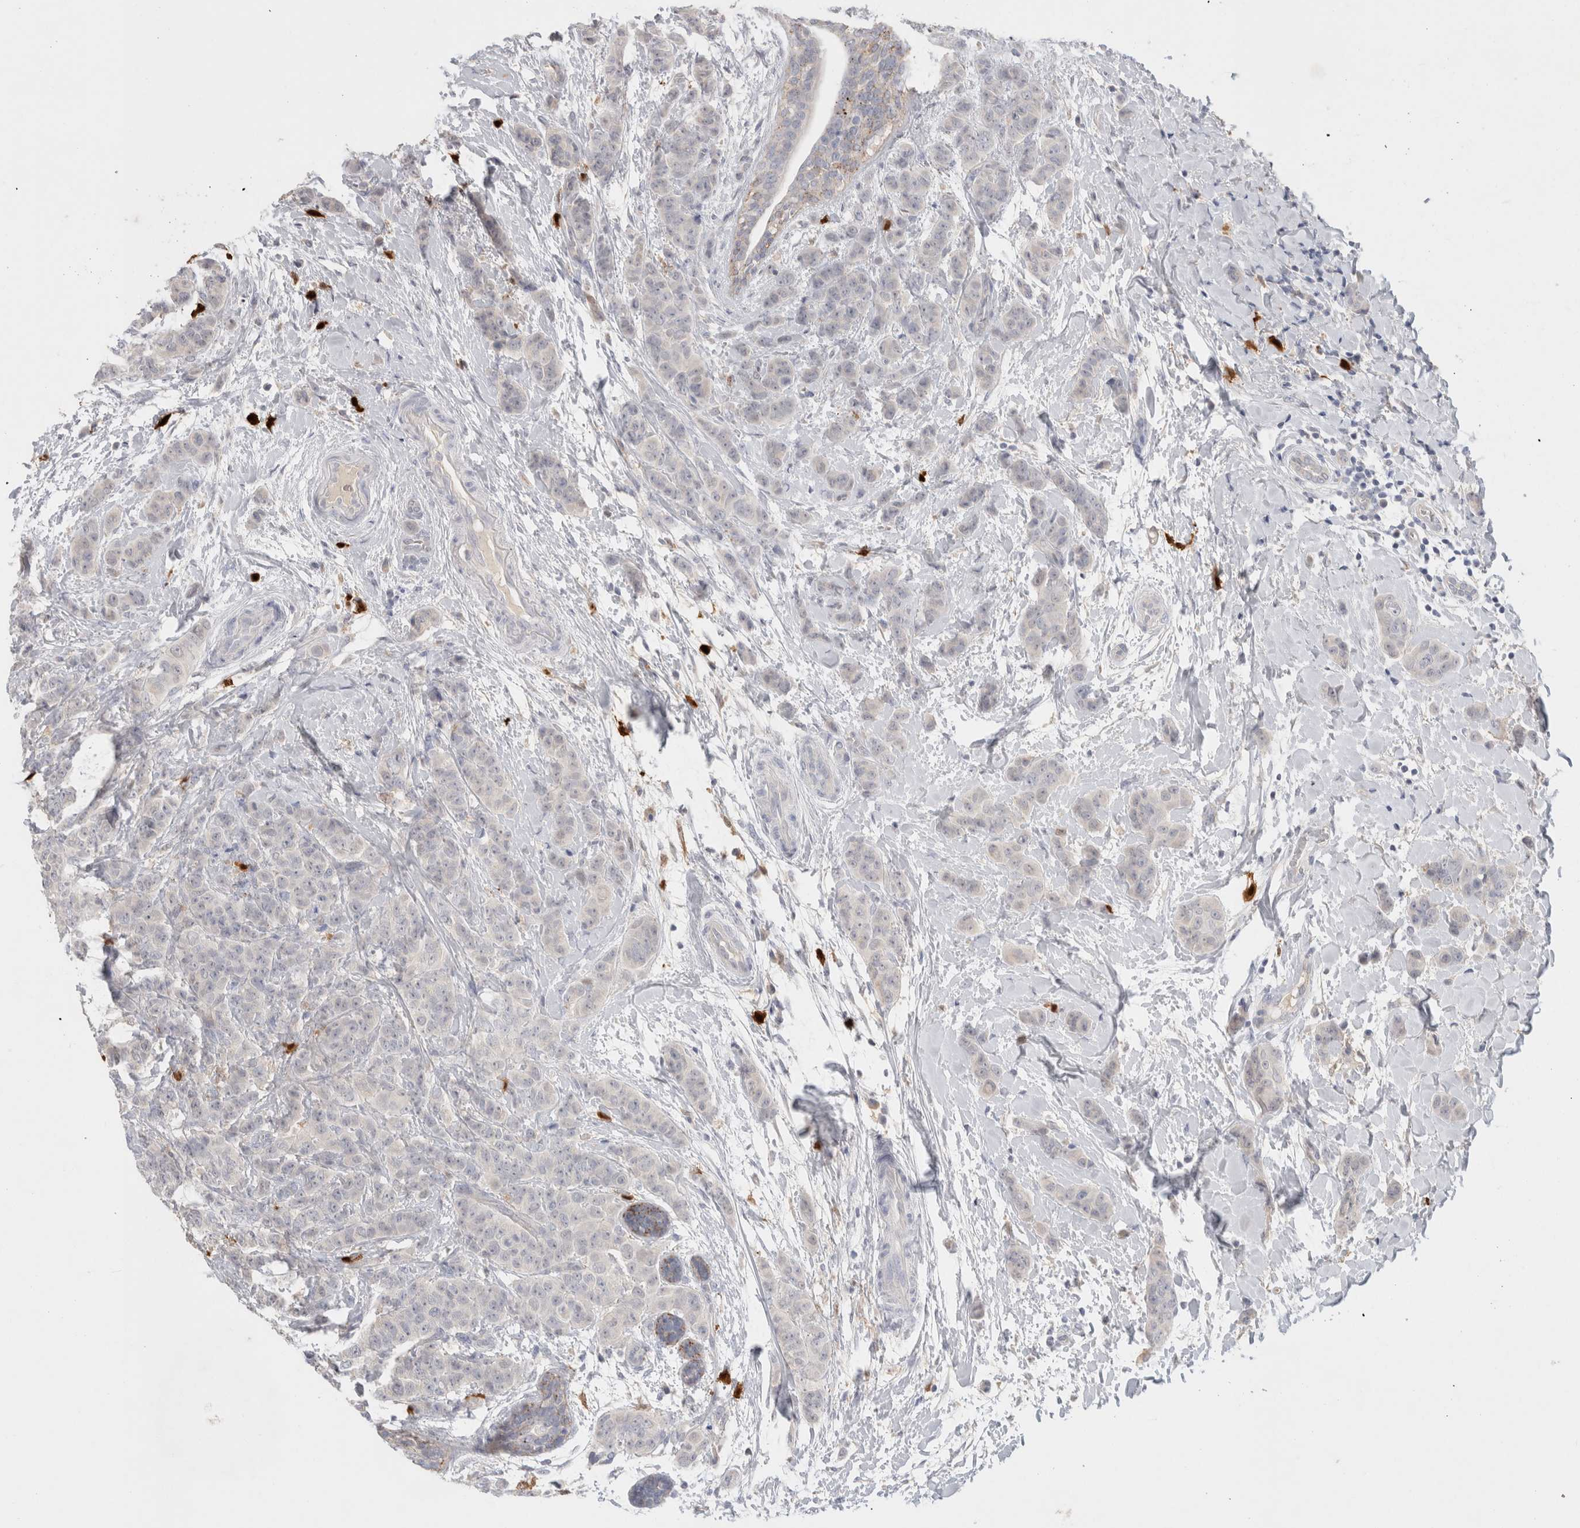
{"staining": {"intensity": "negative", "quantity": "none", "location": "none"}, "tissue": "breast cancer", "cell_type": "Tumor cells", "image_type": "cancer", "snomed": [{"axis": "morphology", "description": "Normal tissue, NOS"}, {"axis": "morphology", "description": "Duct carcinoma"}, {"axis": "topography", "description": "Breast"}], "caption": "High magnification brightfield microscopy of breast cancer (intraductal carcinoma) stained with DAB (3,3'-diaminobenzidine) (brown) and counterstained with hematoxylin (blue): tumor cells show no significant staining.", "gene": "HPGDS", "patient": {"sex": "female", "age": 40}}